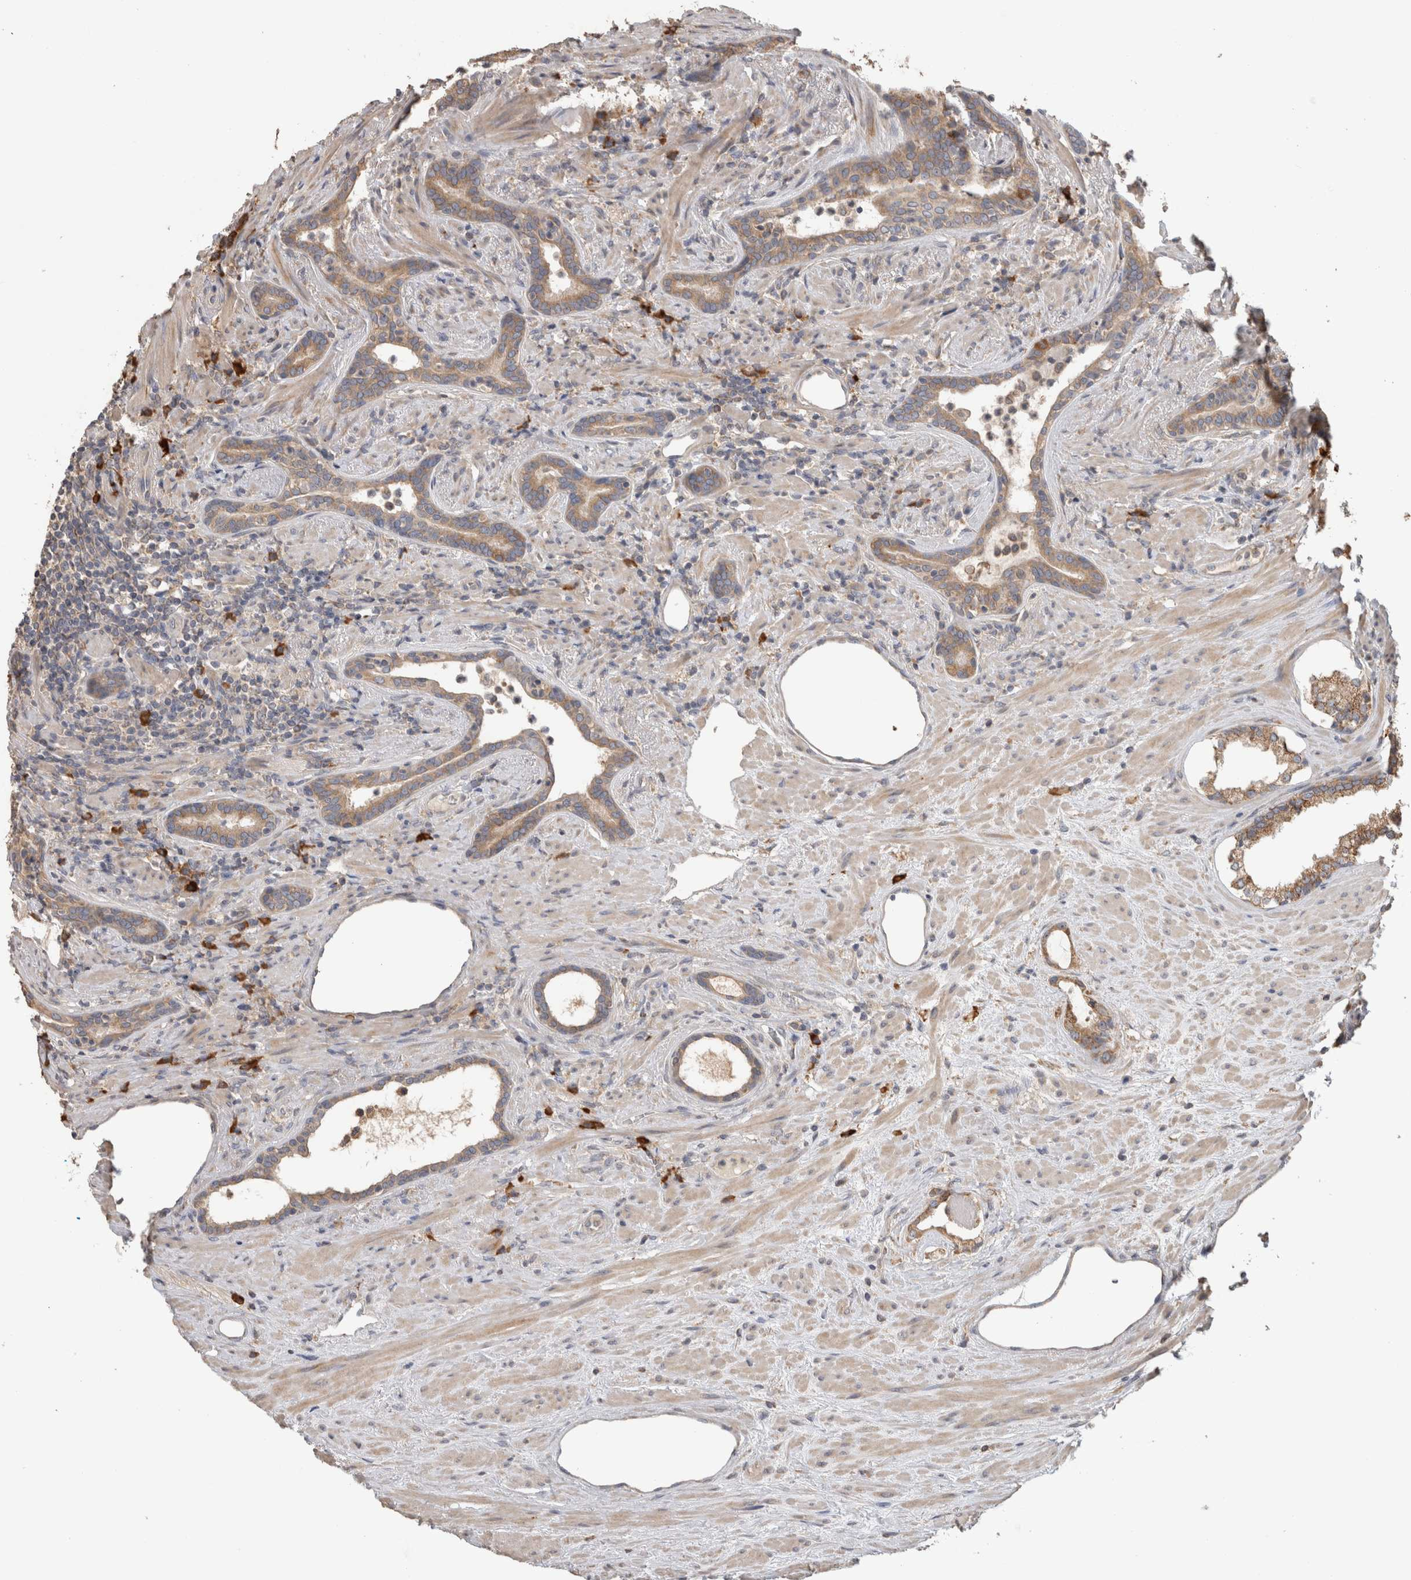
{"staining": {"intensity": "moderate", "quantity": ">75%", "location": "cytoplasmic/membranous"}, "tissue": "prostate cancer", "cell_type": "Tumor cells", "image_type": "cancer", "snomed": [{"axis": "morphology", "description": "Adenocarcinoma, High grade"}, {"axis": "topography", "description": "Prostate"}], "caption": "This is an image of IHC staining of prostate cancer, which shows moderate staining in the cytoplasmic/membranous of tumor cells.", "gene": "TBCE", "patient": {"sex": "male", "age": 71}}